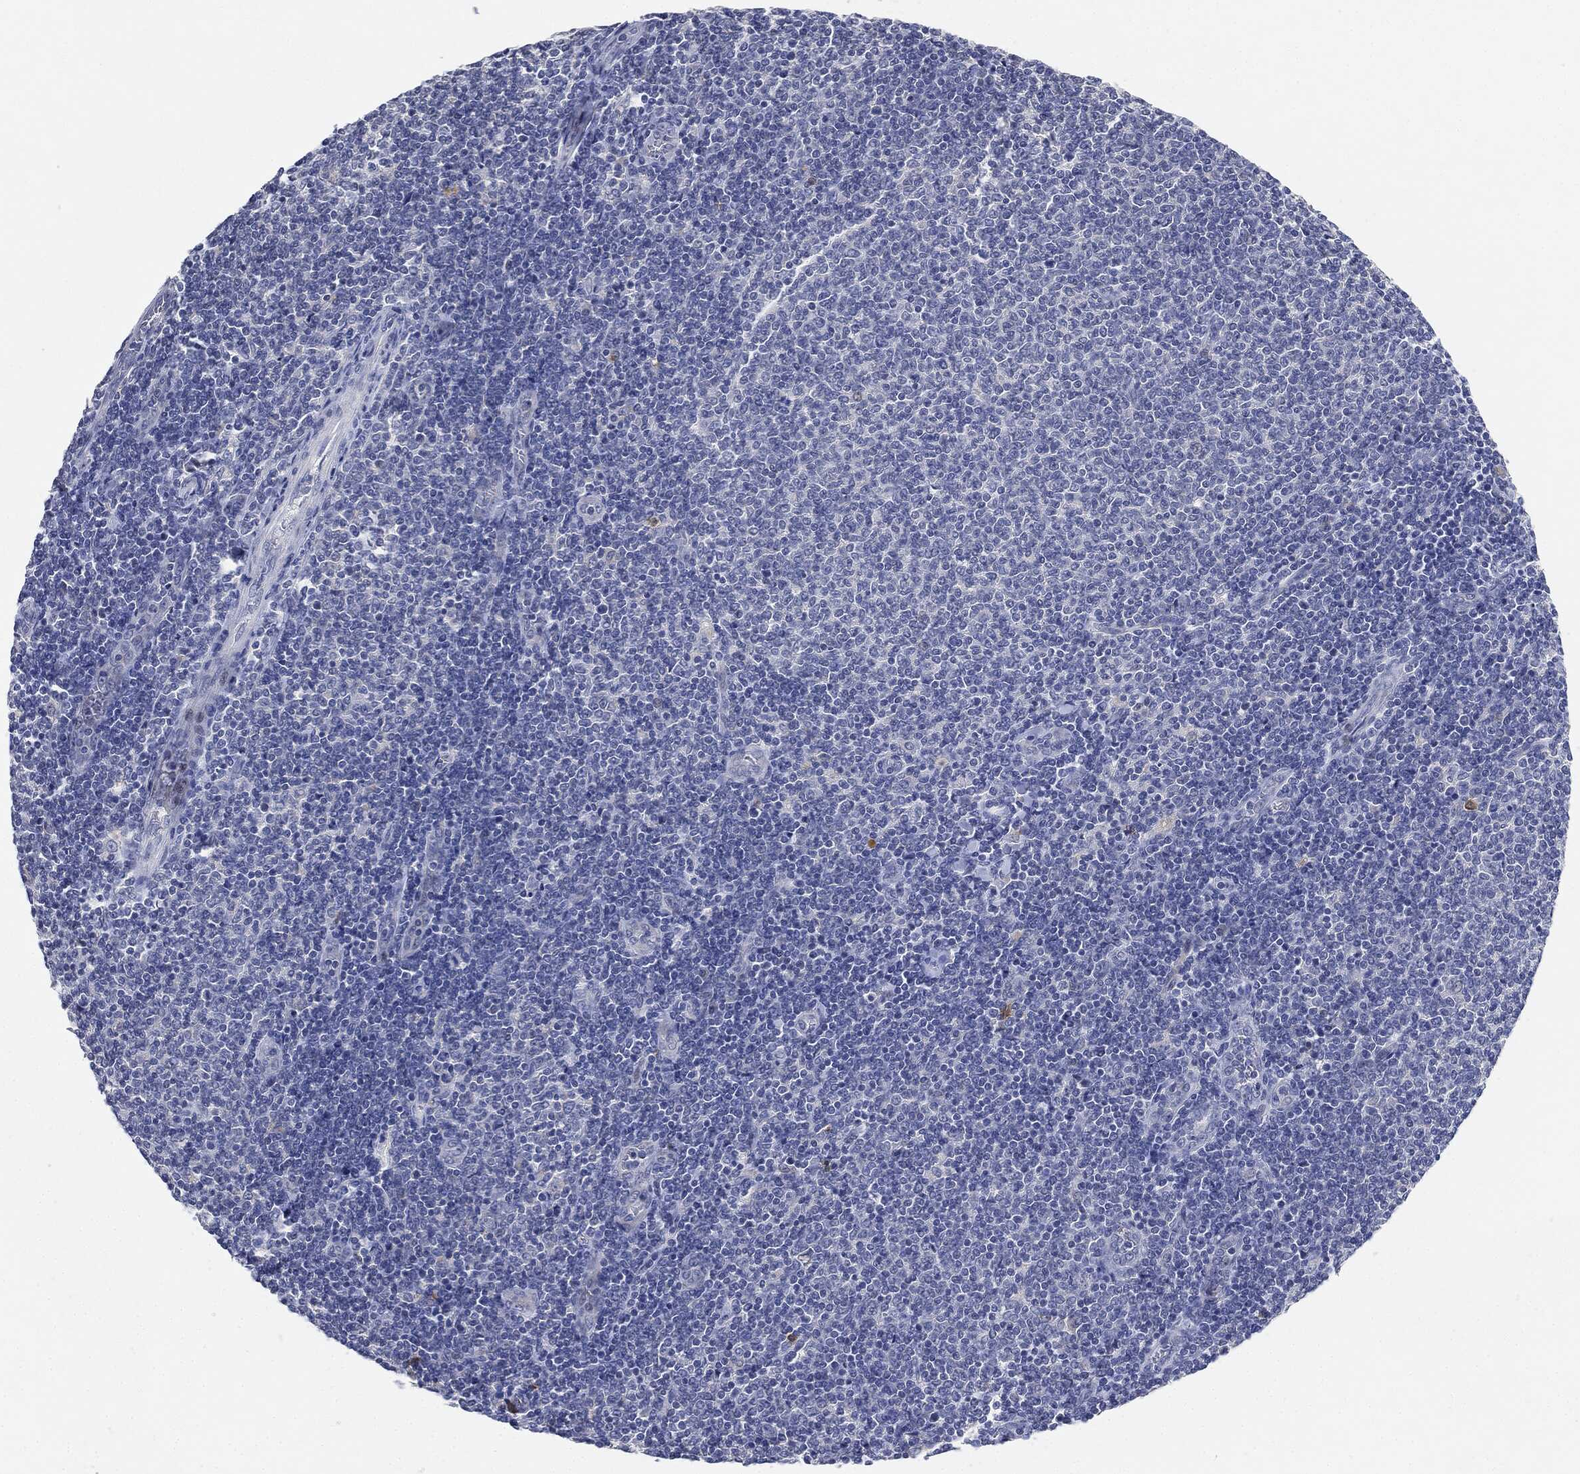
{"staining": {"intensity": "negative", "quantity": "none", "location": "none"}, "tissue": "lymphoma", "cell_type": "Tumor cells", "image_type": "cancer", "snomed": [{"axis": "morphology", "description": "Malignant lymphoma, non-Hodgkin's type, Low grade"}, {"axis": "topography", "description": "Lymph node"}], "caption": "Lymphoma stained for a protein using IHC reveals no staining tumor cells.", "gene": "NTRK1", "patient": {"sex": "male", "age": 52}}